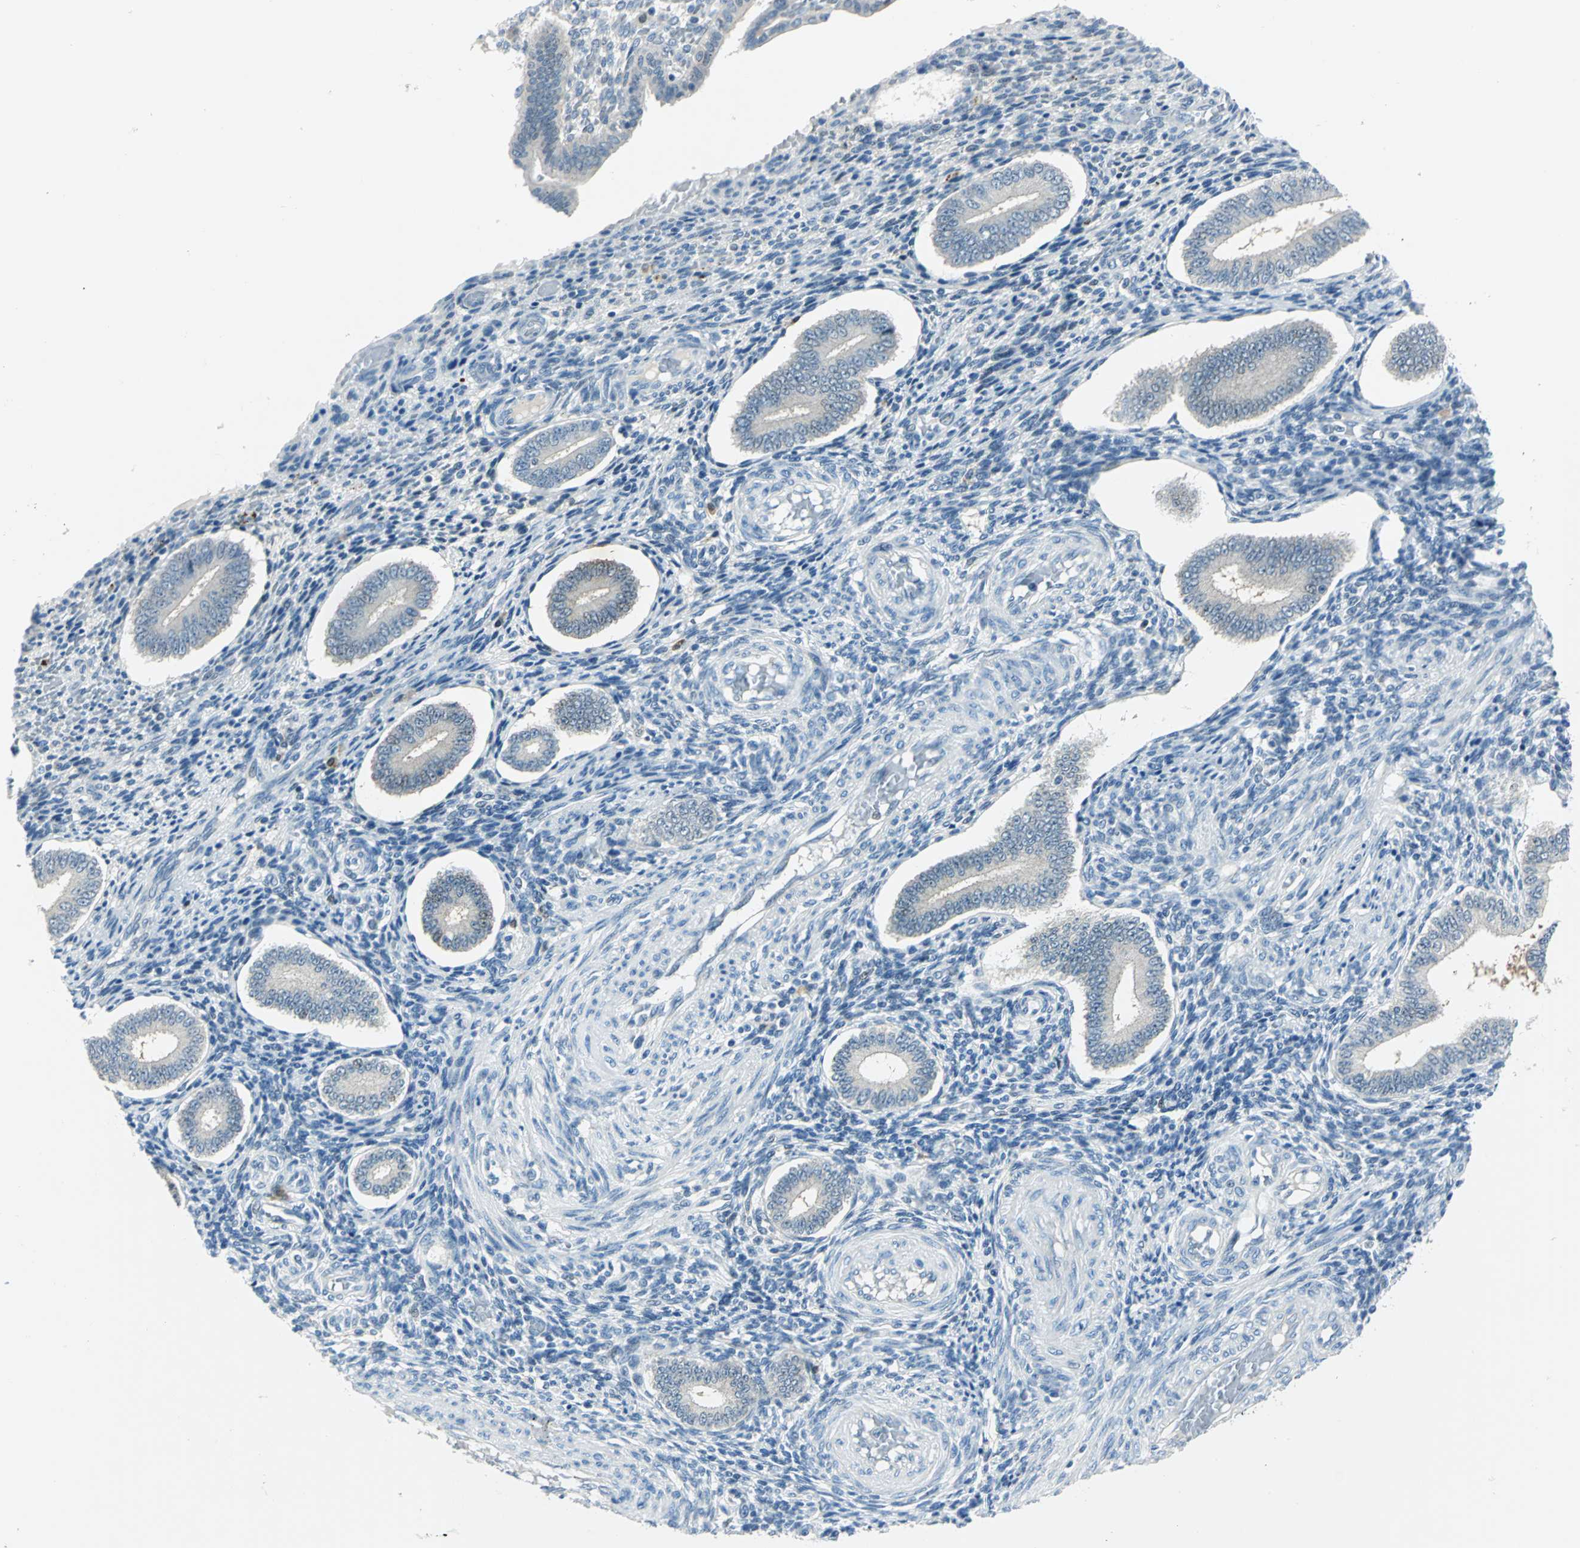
{"staining": {"intensity": "negative", "quantity": "none", "location": "none"}, "tissue": "endometrium", "cell_type": "Cells in endometrial stroma", "image_type": "normal", "snomed": [{"axis": "morphology", "description": "Normal tissue, NOS"}, {"axis": "topography", "description": "Endometrium"}], "caption": "Immunohistochemistry (IHC) of benign endometrium displays no positivity in cells in endometrial stroma.", "gene": "AKR1A1", "patient": {"sex": "female", "age": 42}}